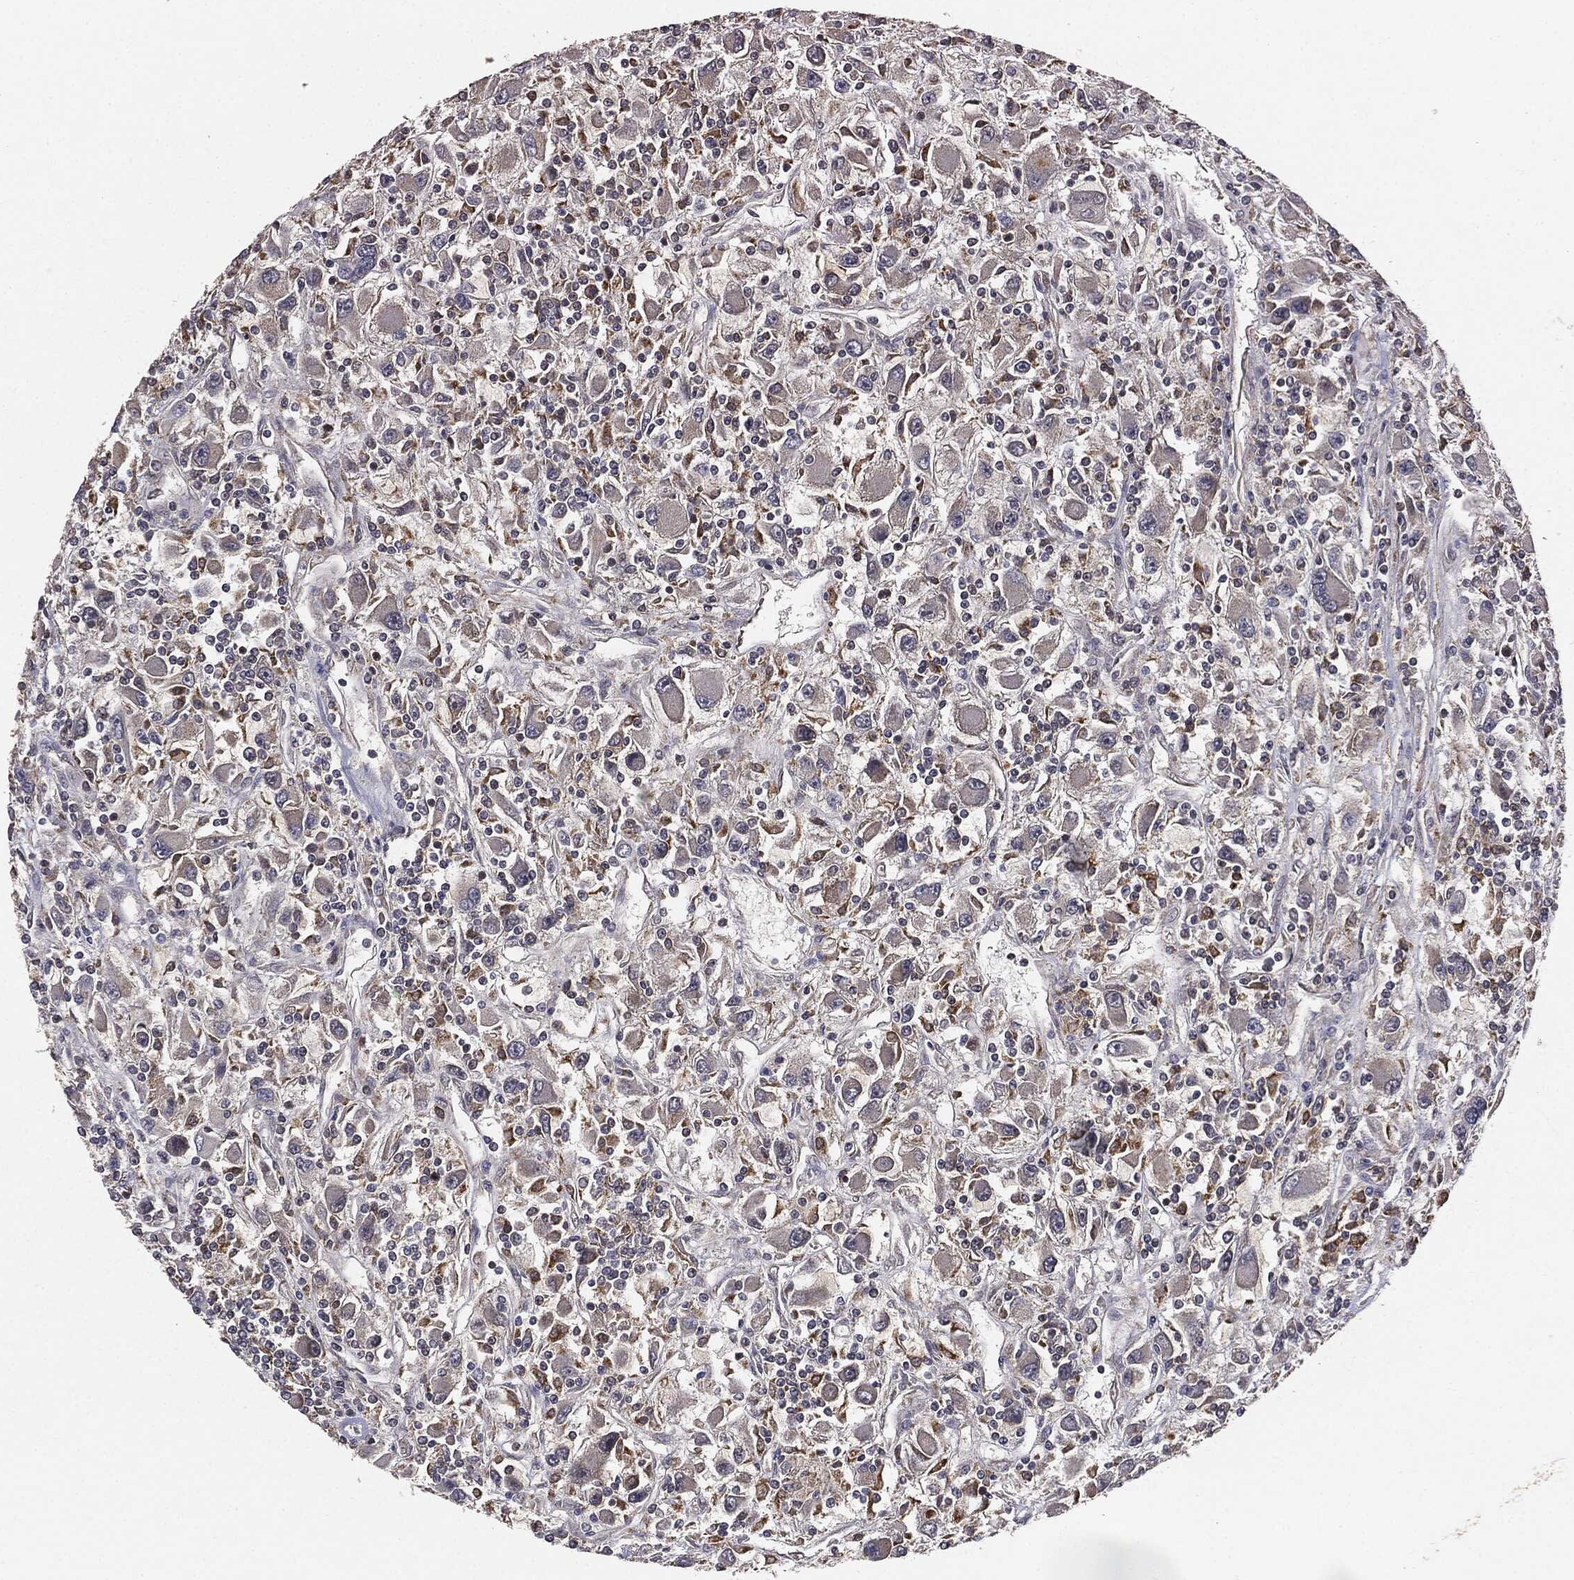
{"staining": {"intensity": "negative", "quantity": "none", "location": "none"}, "tissue": "renal cancer", "cell_type": "Tumor cells", "image_type": "cancer", "snomed": [{"axis": "morphology", "description": "Adenocarcinoma, NOS"}, {"axis": "topography", "description": "Kidney"}], "caption": "Micrograph shows no protein positivity in tumor cells of renal adenocarcinoma tissue. Brightfield microscopy of immunohistochemistry stained with DAB (3,3'-diaminobenzidine) (brown) and hematoxylin (blue), captured at high magnification.", "gene": "MIER2", "patient": {"sex": "female", "age": 67}}